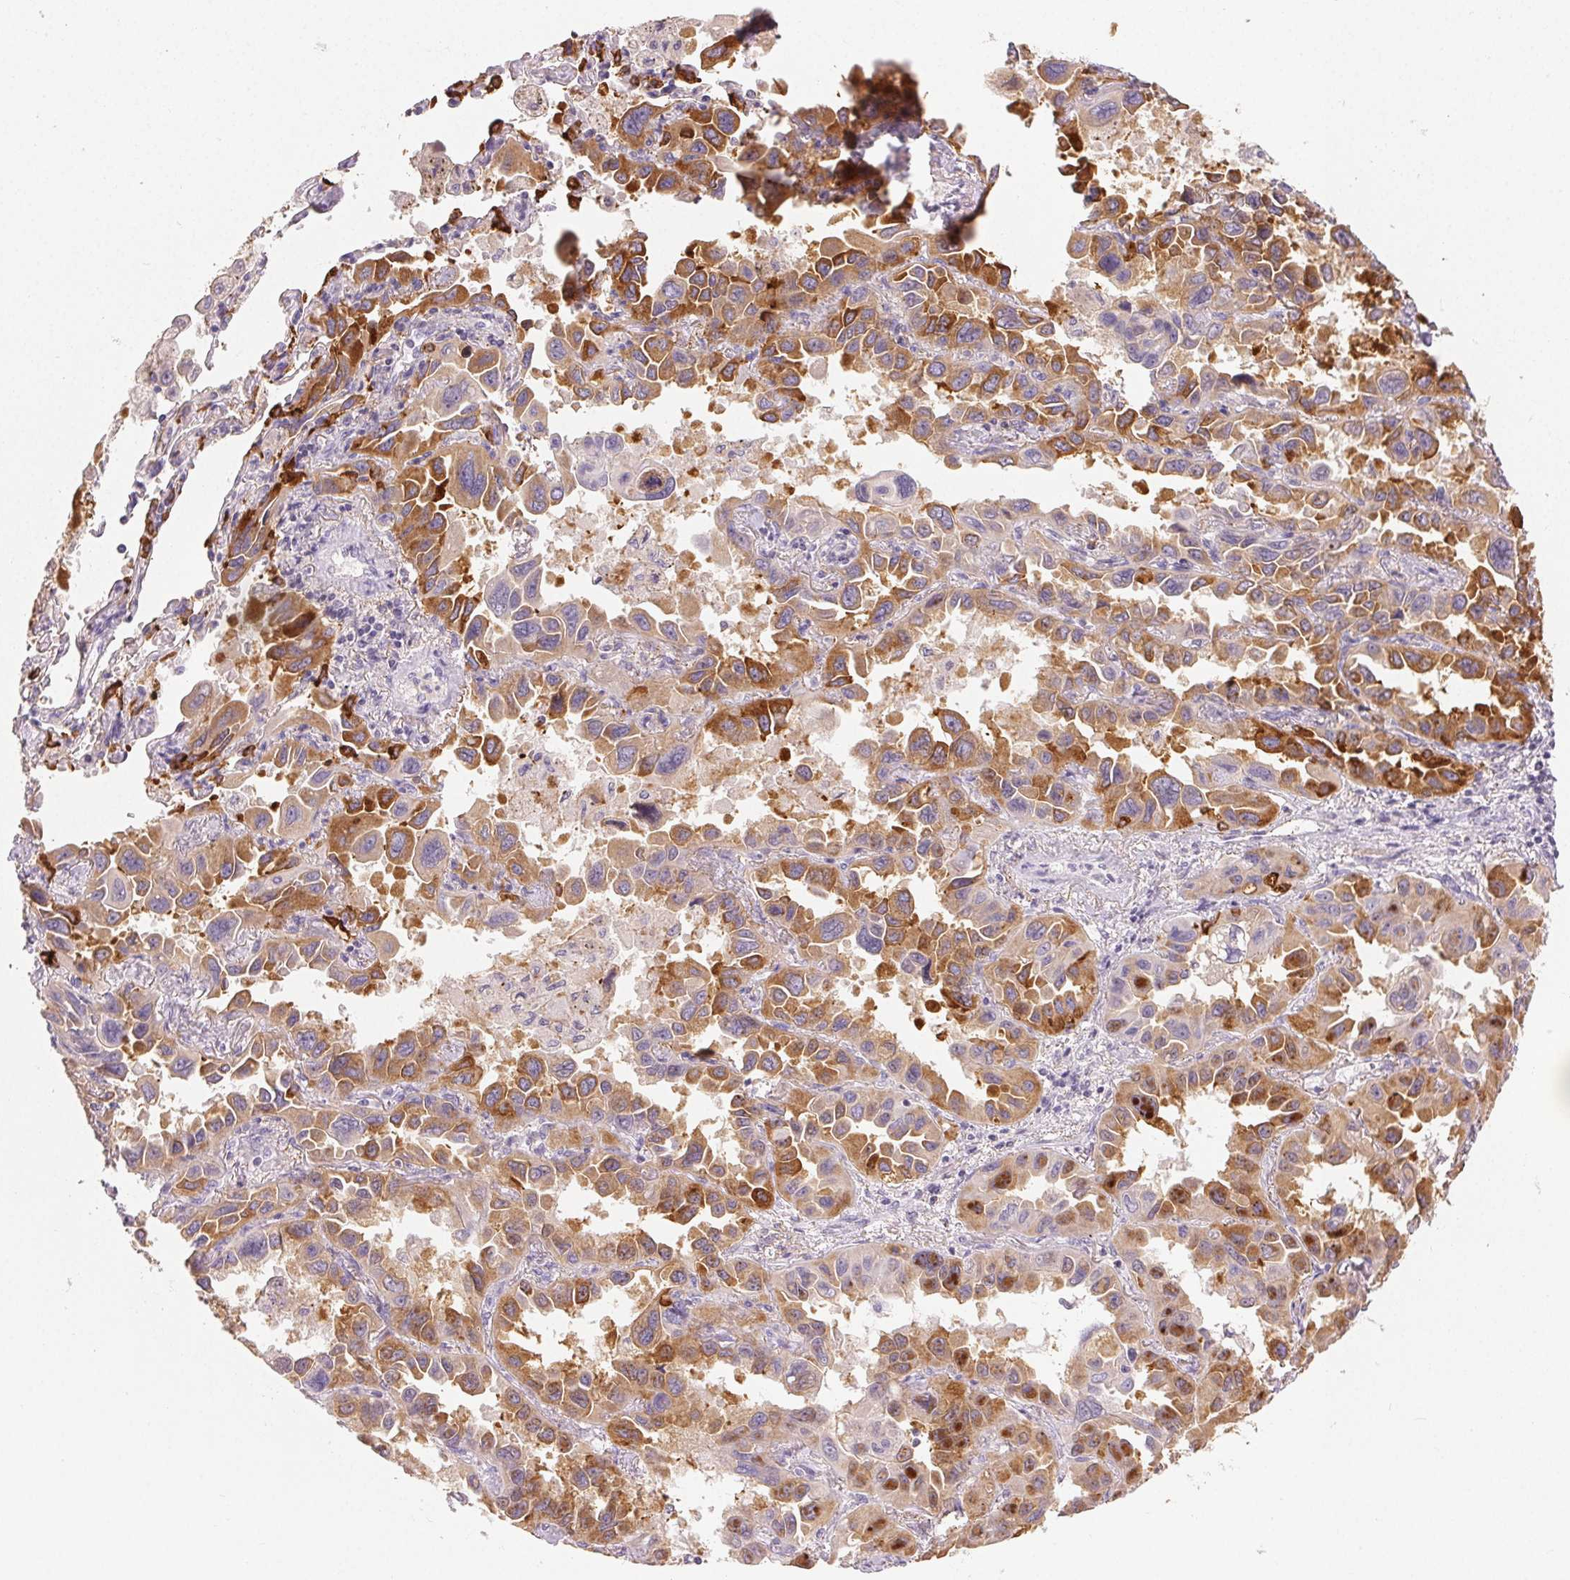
{"staining": {"intensity": "moderate", "quantity": ">75%", "location": "cytoplasmic/membranous"}, "tissue": "lung cancer", "cell_type": "Tumor cells", "image_type": "cancer", "snomed": [{"axis": "morphology", "description": "Adenocarcinoma, NOS"}, {"axis": "topography", "description": "Lung"}], "caption": "A brown stain labels moderate cytoplasmic/membranous staining of a protein in human adenocarcinoma (lung) tumor cells. The staining is performed using DAB (3,3'-diaminobenzidine) brown chromogen to label protein expression. The nuclei are counter-stained blue using hematoxylin.", "gene": "SFTPD", "patient": {"sex": "male", "age": 64}}